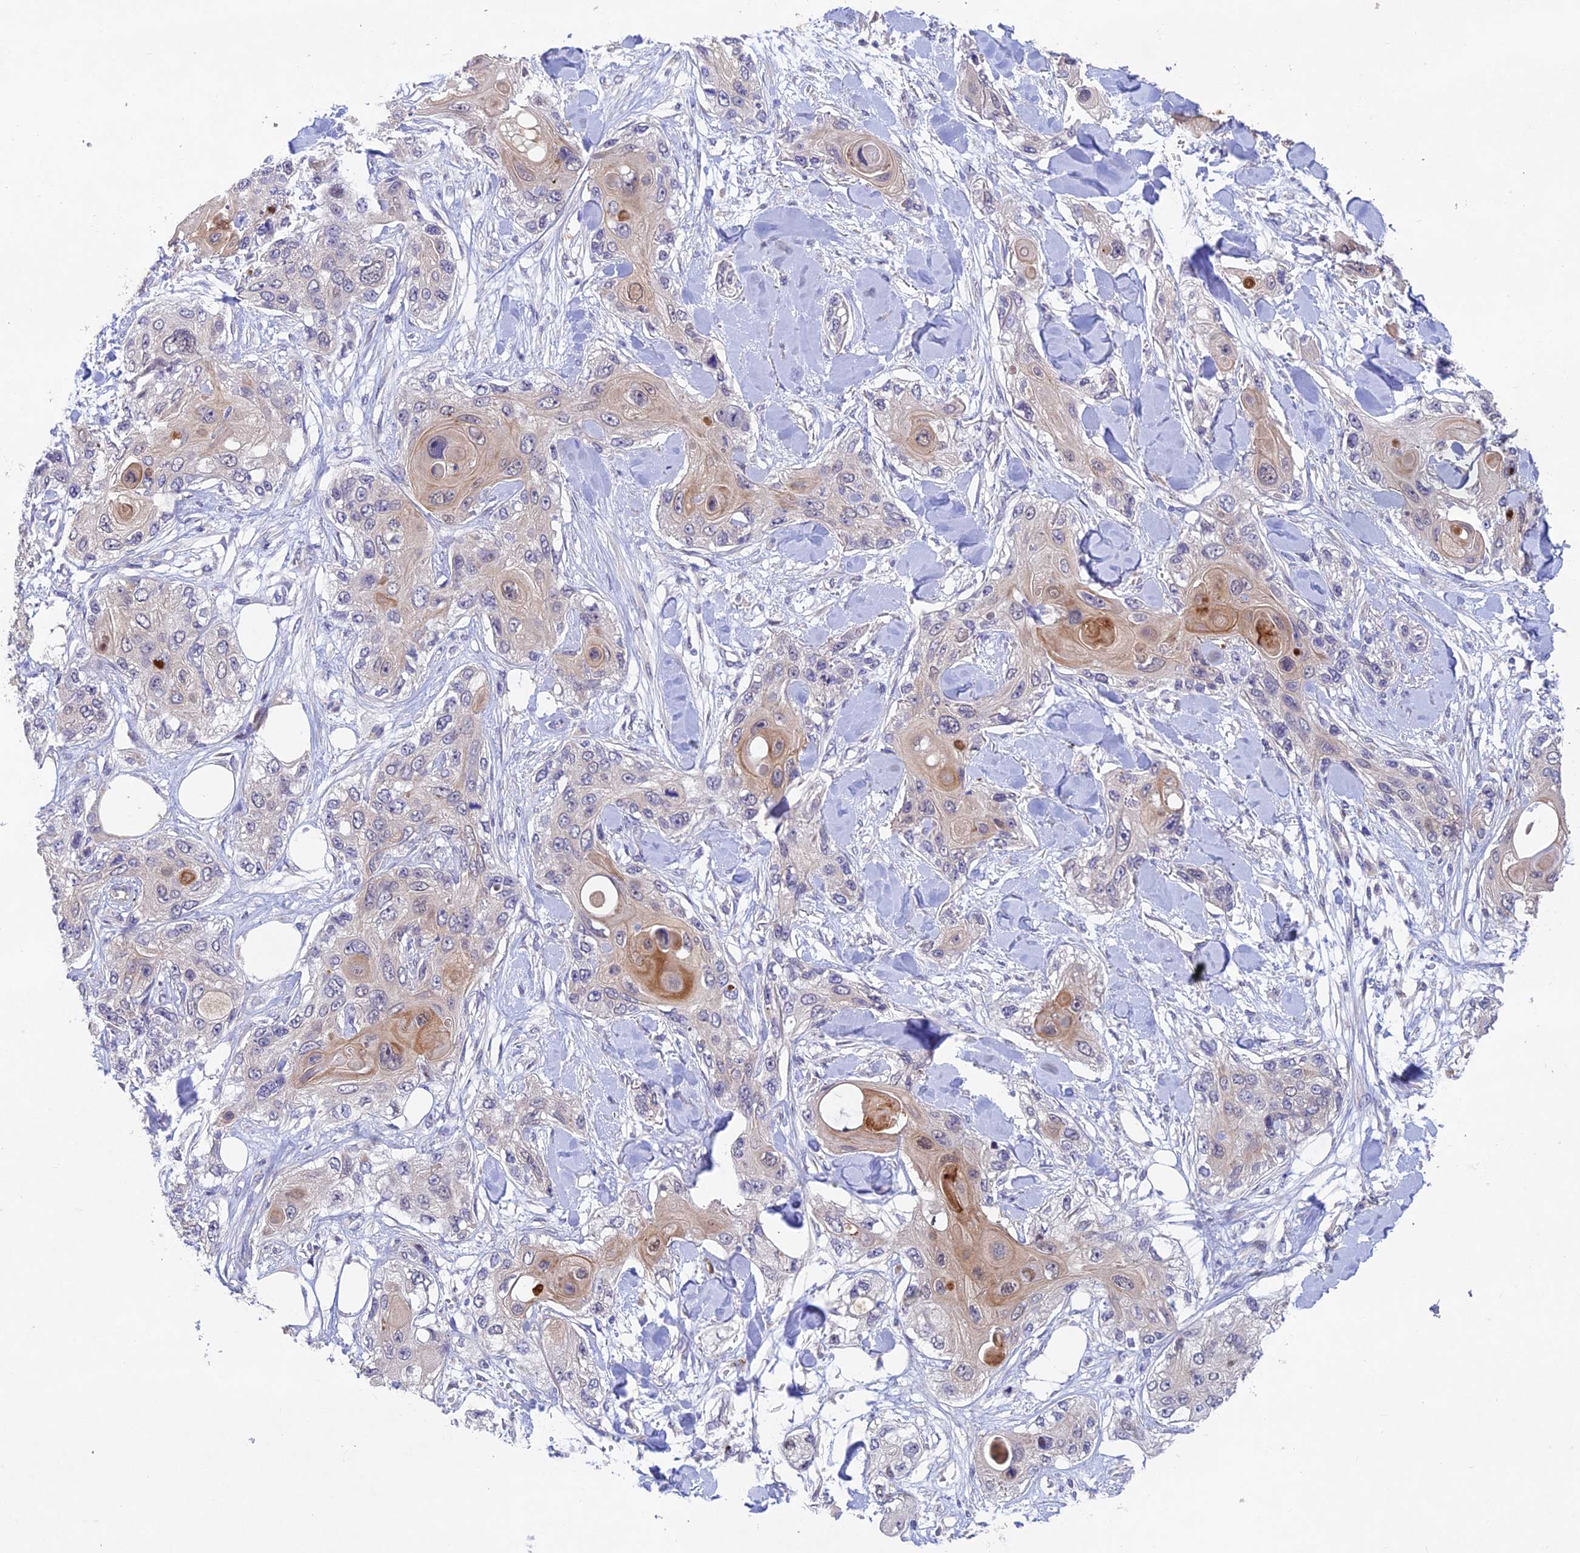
{"staining": {"intensity": "moderate", "quantity": "<25%", "location": "cytoplasmic/membranous"}, "tissue": "skin cancer", "cell_type": "Tumor cells", "image_type": "cancer", "snomed": [{"axis": "morphology", "description": "Normal tissue, NOS"}, {"axis": "morphology", "description": "Squamous cell carcinoma, NOS"}, {"axis": "topography", "description": "Skin"}], "caption": "Immunohistochemistry photomicrograph of human skin cancer stained for a protein (brown), which reveals low levels of moderate cytoplasmic/membranous staining in about <25% of tumor cells.", "gene": "NSMCE1", "patient": {"sex": "male", "age": 72}}